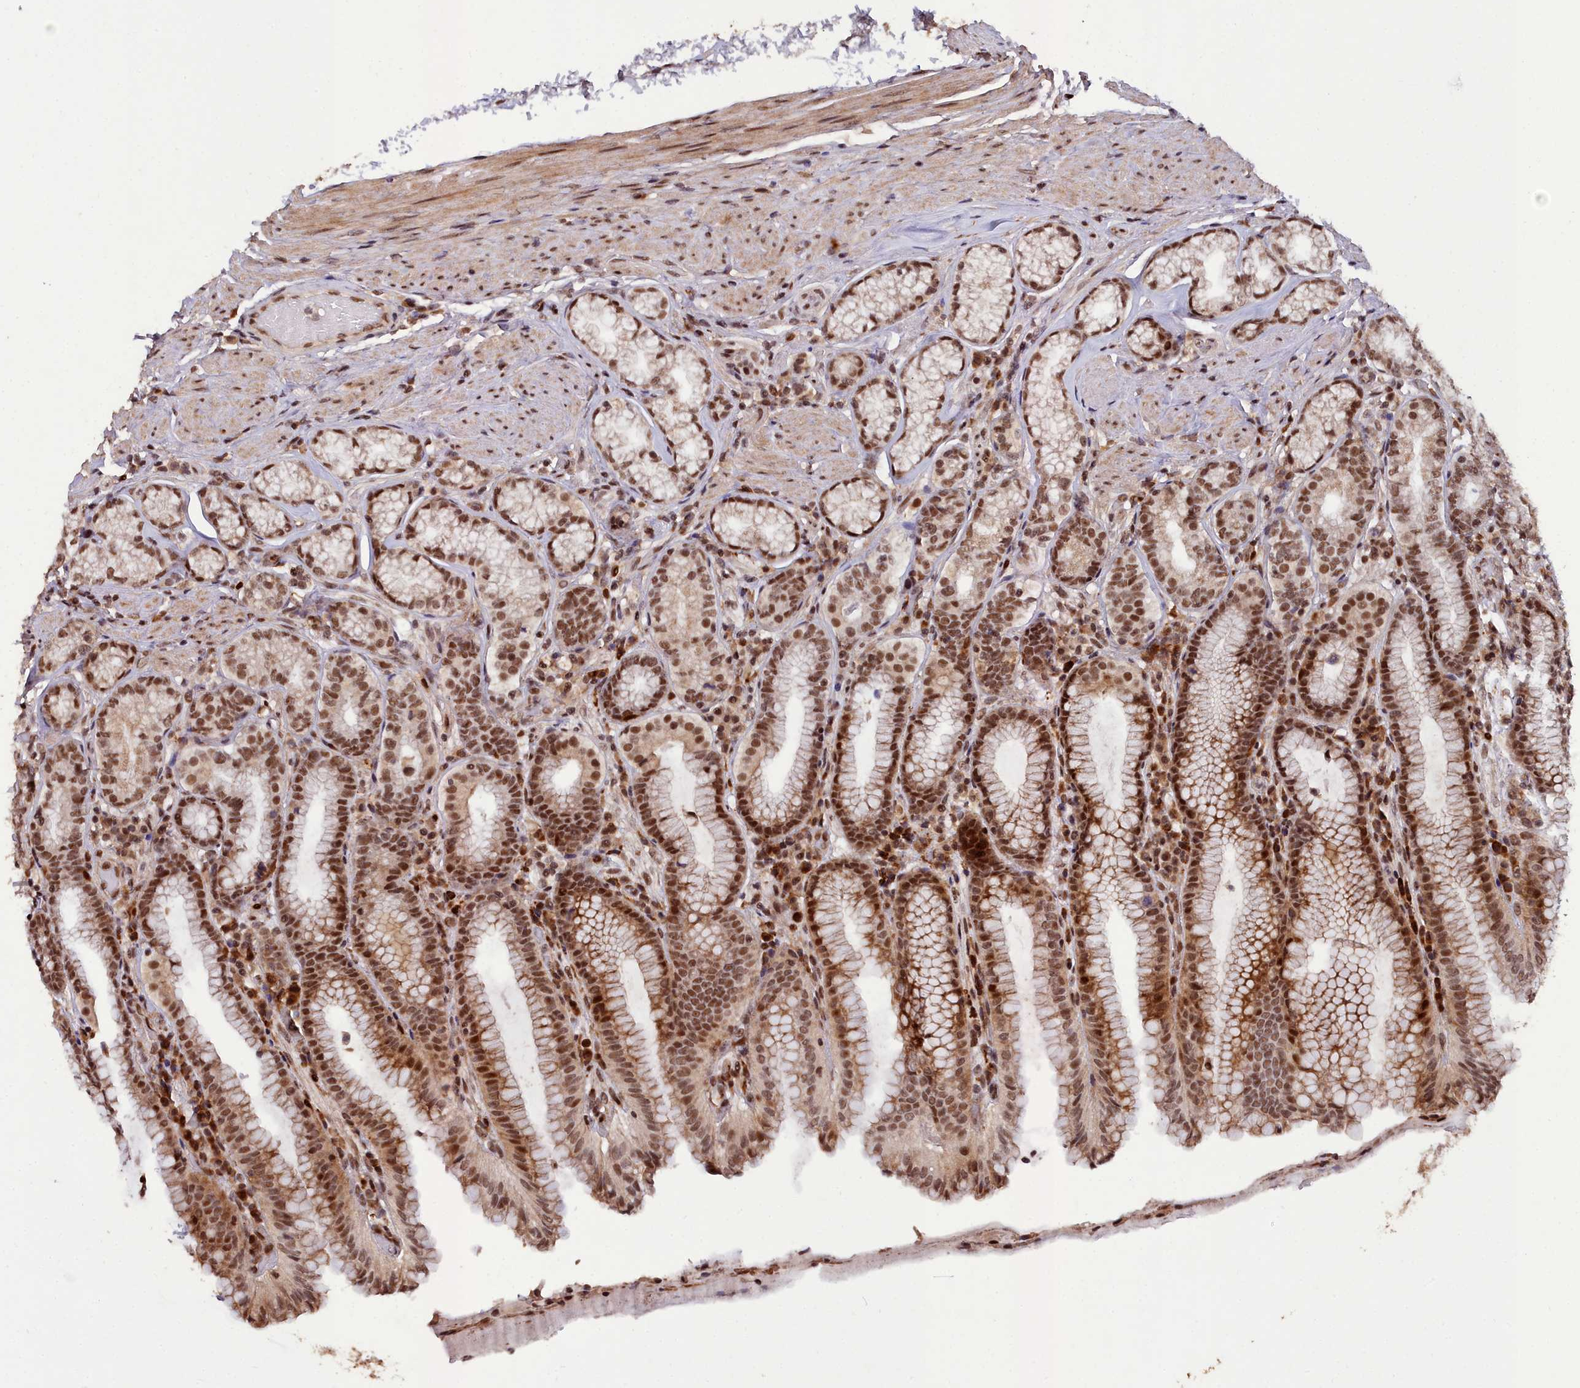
{"staining": {"intensity": "strong", "quantity": ">75%", "location": "nuclear"}, "tissue": "stomach", "cell_type": "Glandular cells", "image_type": "normal", "snomed": [{"axis": "morphology", "description": "Normal tissue, NOS"}, {"axis": "topography", "description": "Stomach, upper"}, {"axis": "topography", "description": "Stomach, lower"}], "caption": "A histopathology image of stomach stained for a protein exhibits strong nuclear brown staining in glandular cells.", "gene": "CXXC1", "patient": {"sex": "female", "age": 76}}